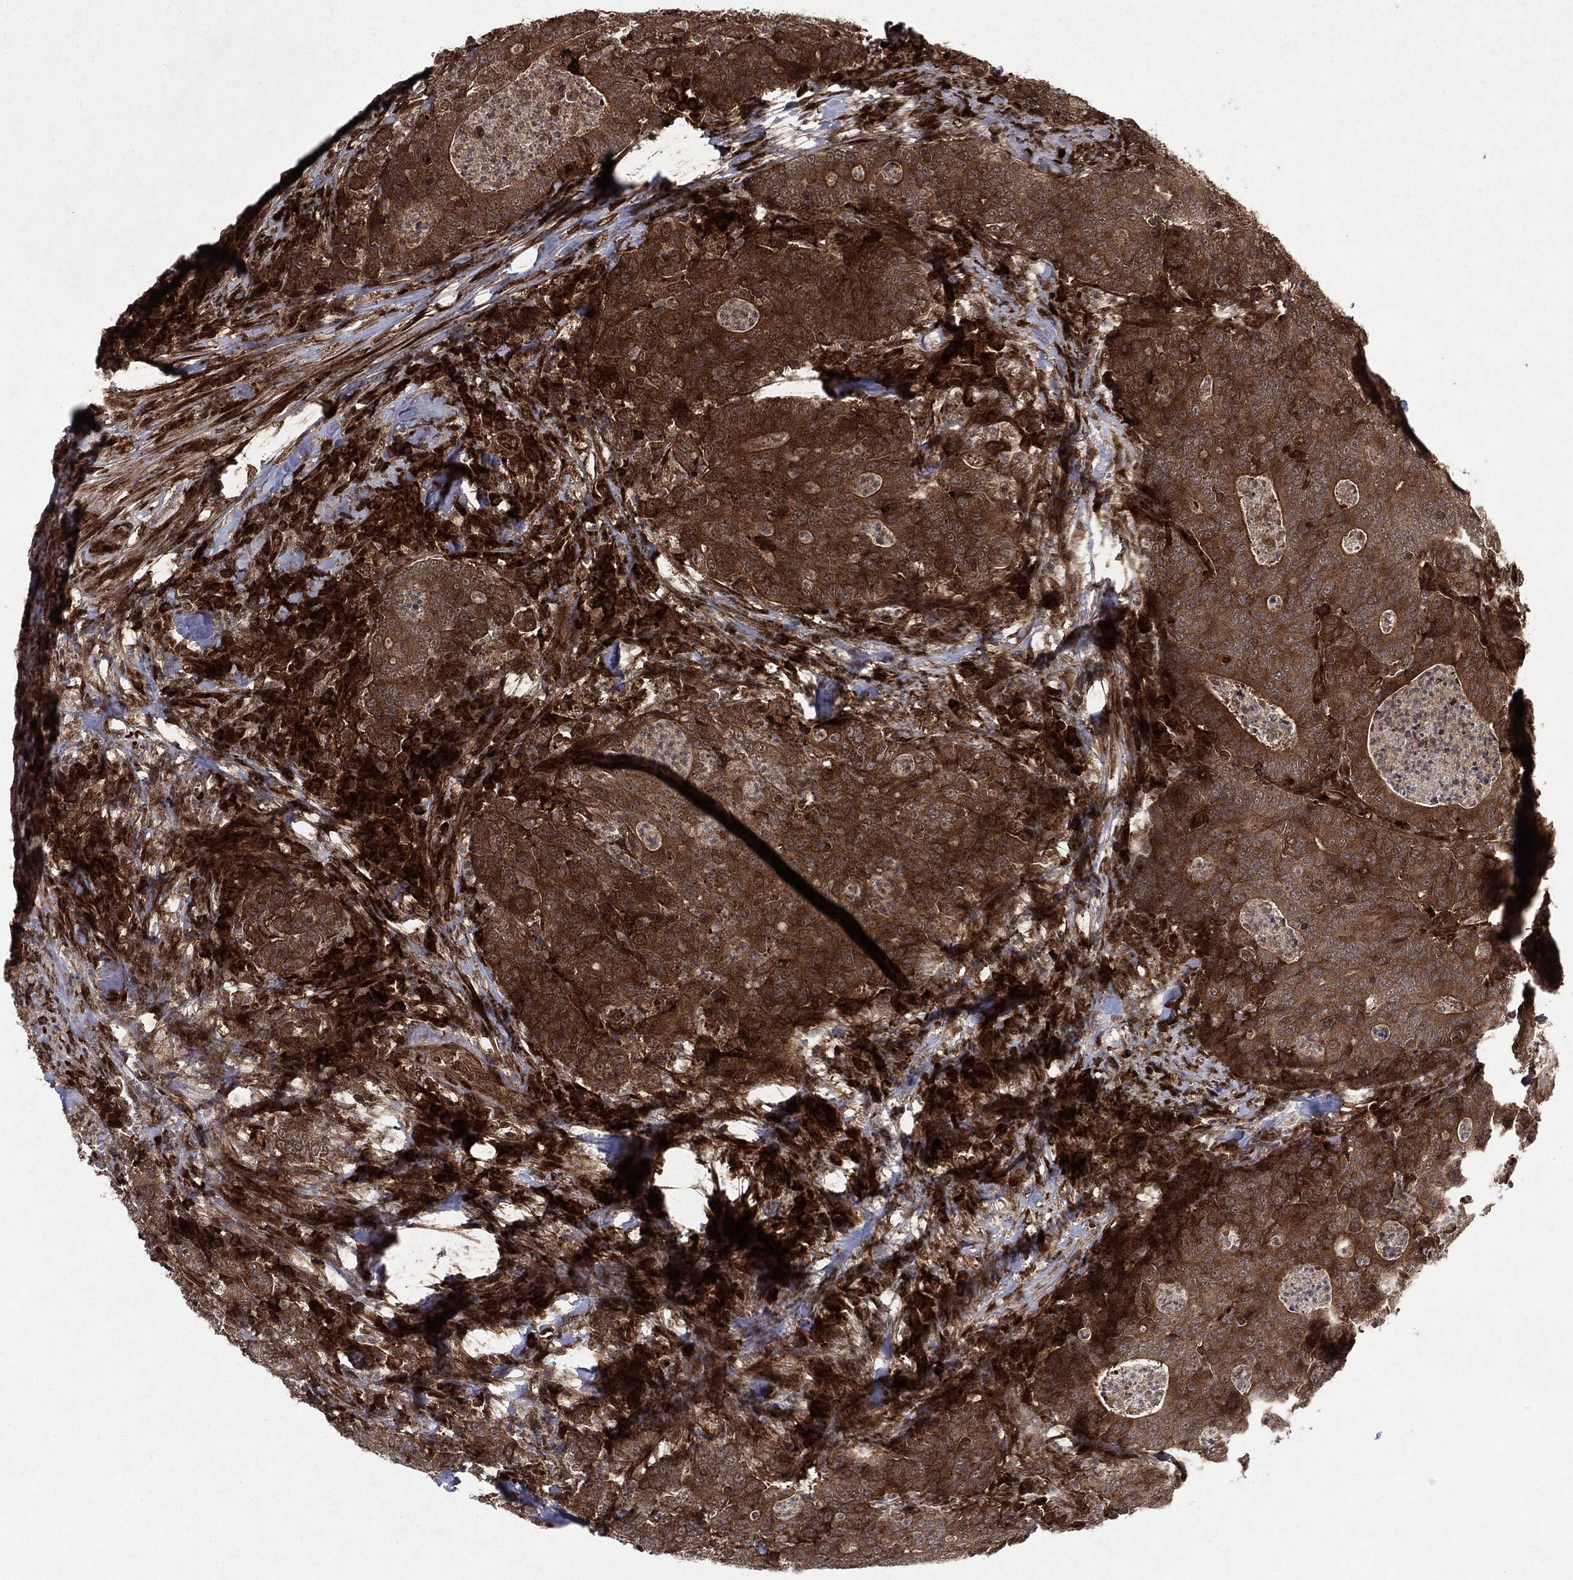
{"staining": {"intensity": "moderate", "quantity": ">75%", "location": "cytoplasmic/membranous"}, "tissue": "colorectal cancer", "cell_type": "Tumor cells", "image_type": "cancer", "snomed": [{"axis": "morphology", "description": "Adenocarcinoma, NOS"}, {"axis": "topography", "description": "Colon"}], "caption": "Immunohistochemical staining of colorectal cancer (adenocarcinoma) shows medium levels of moderate cytoplasmic/membranous protein expression in about >75% of tumor cells.", "gene": "OTUB1", "patient": {"sex": "male", "age": 70}}